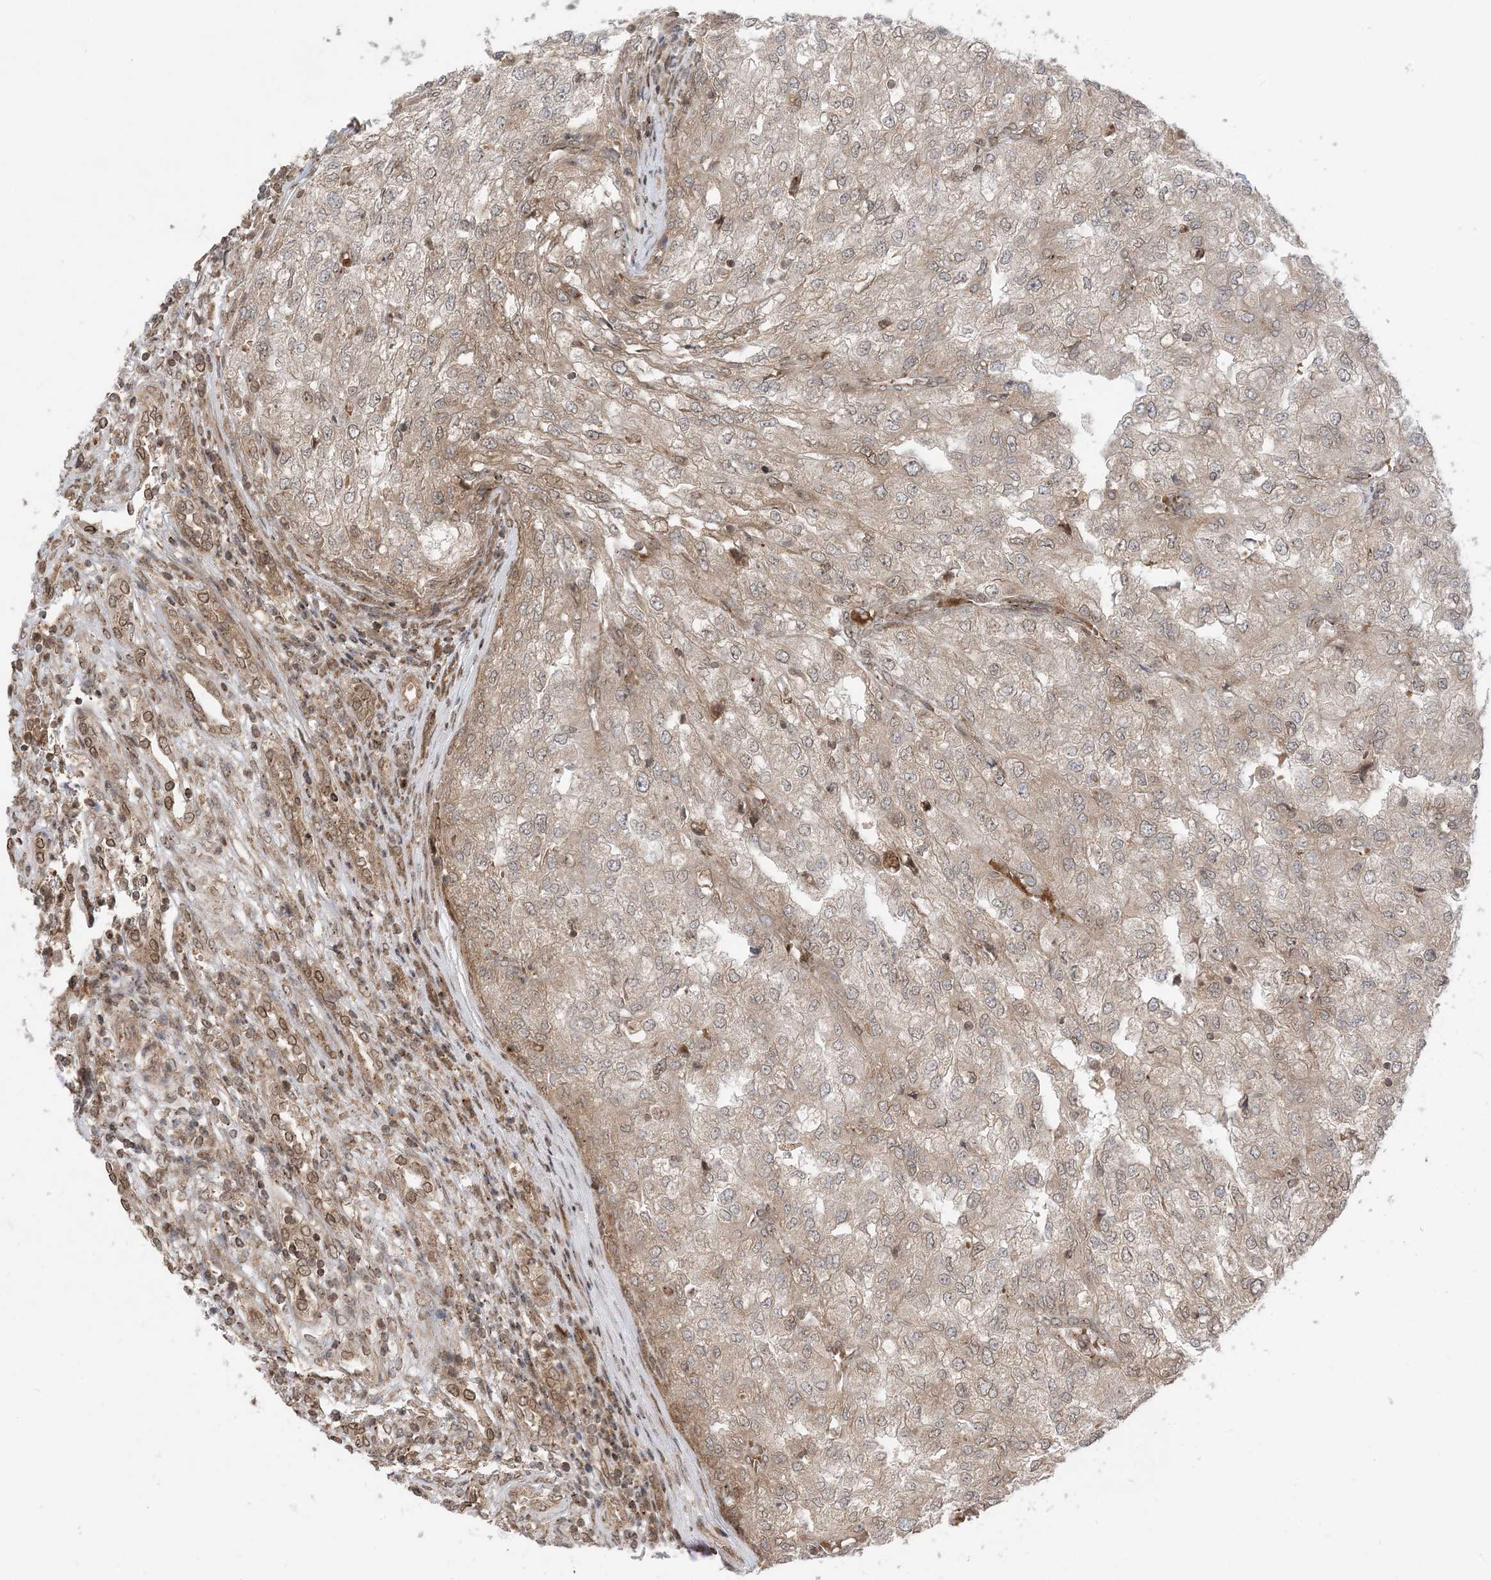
{"staining": {"intensity": "weak", "quantity": "25%-75%", "location": "cytoplasmic/membranous"}, "tissue": "renal cancer", "cell_type": "Tumor cells", "image_type": "cancer", "snomed": [{"axis": "morphology", "description": "Adenocarcinoma, NOS"}, {"axis": "topography", "description": "Kidney"}], "caption": "This histopathology image shows IHC staining of renal adenocarcinoma, with low weak cytoplasmic/membranous positivity in approximately 25%-75% of tumor cells.", "gene": "CASP4", "patient": {"sex": "female", "age": 54}}